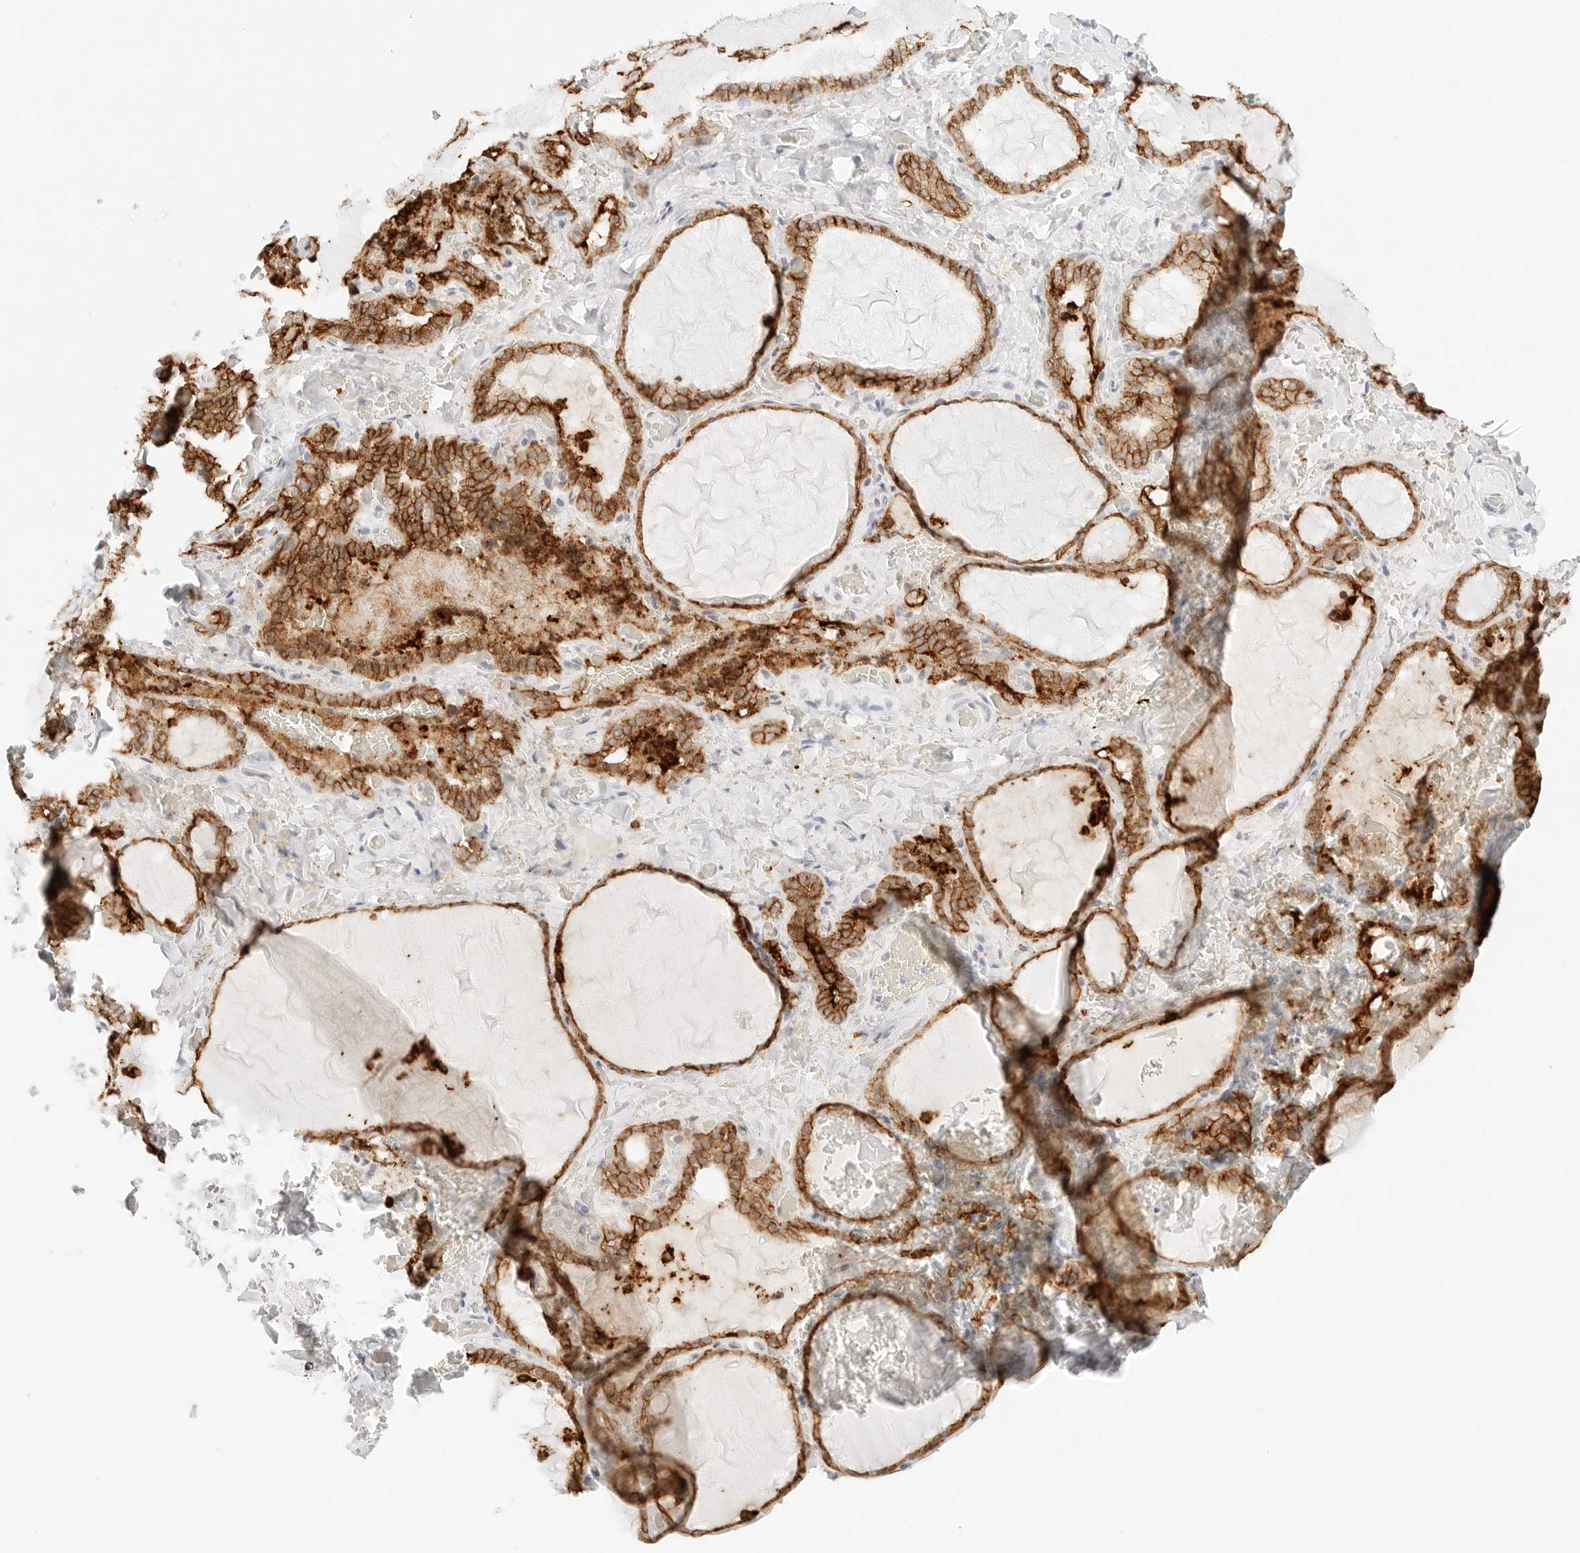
{"staining": {"intensity": "strong", "quantity": ">75%", "location": "cytoplasmic/membranous"}, "tissue": "thyroid gland", "cell_type": "Glandular cells", "image_type": "normal", "snomed": [{"axis": "morphology", "description": "Normal tissue, NOS"}, {"axis": "topography", "description": "Thyroid gland"}], "caption": "Immunohistochemistry (DAB) staining of normal human thyroid gland displays strong cytoplasmic/membranous protein expression in about >75% of glandular cells.", "gene": "CDH1", "patient": {"sex": "female", "age": 22}}